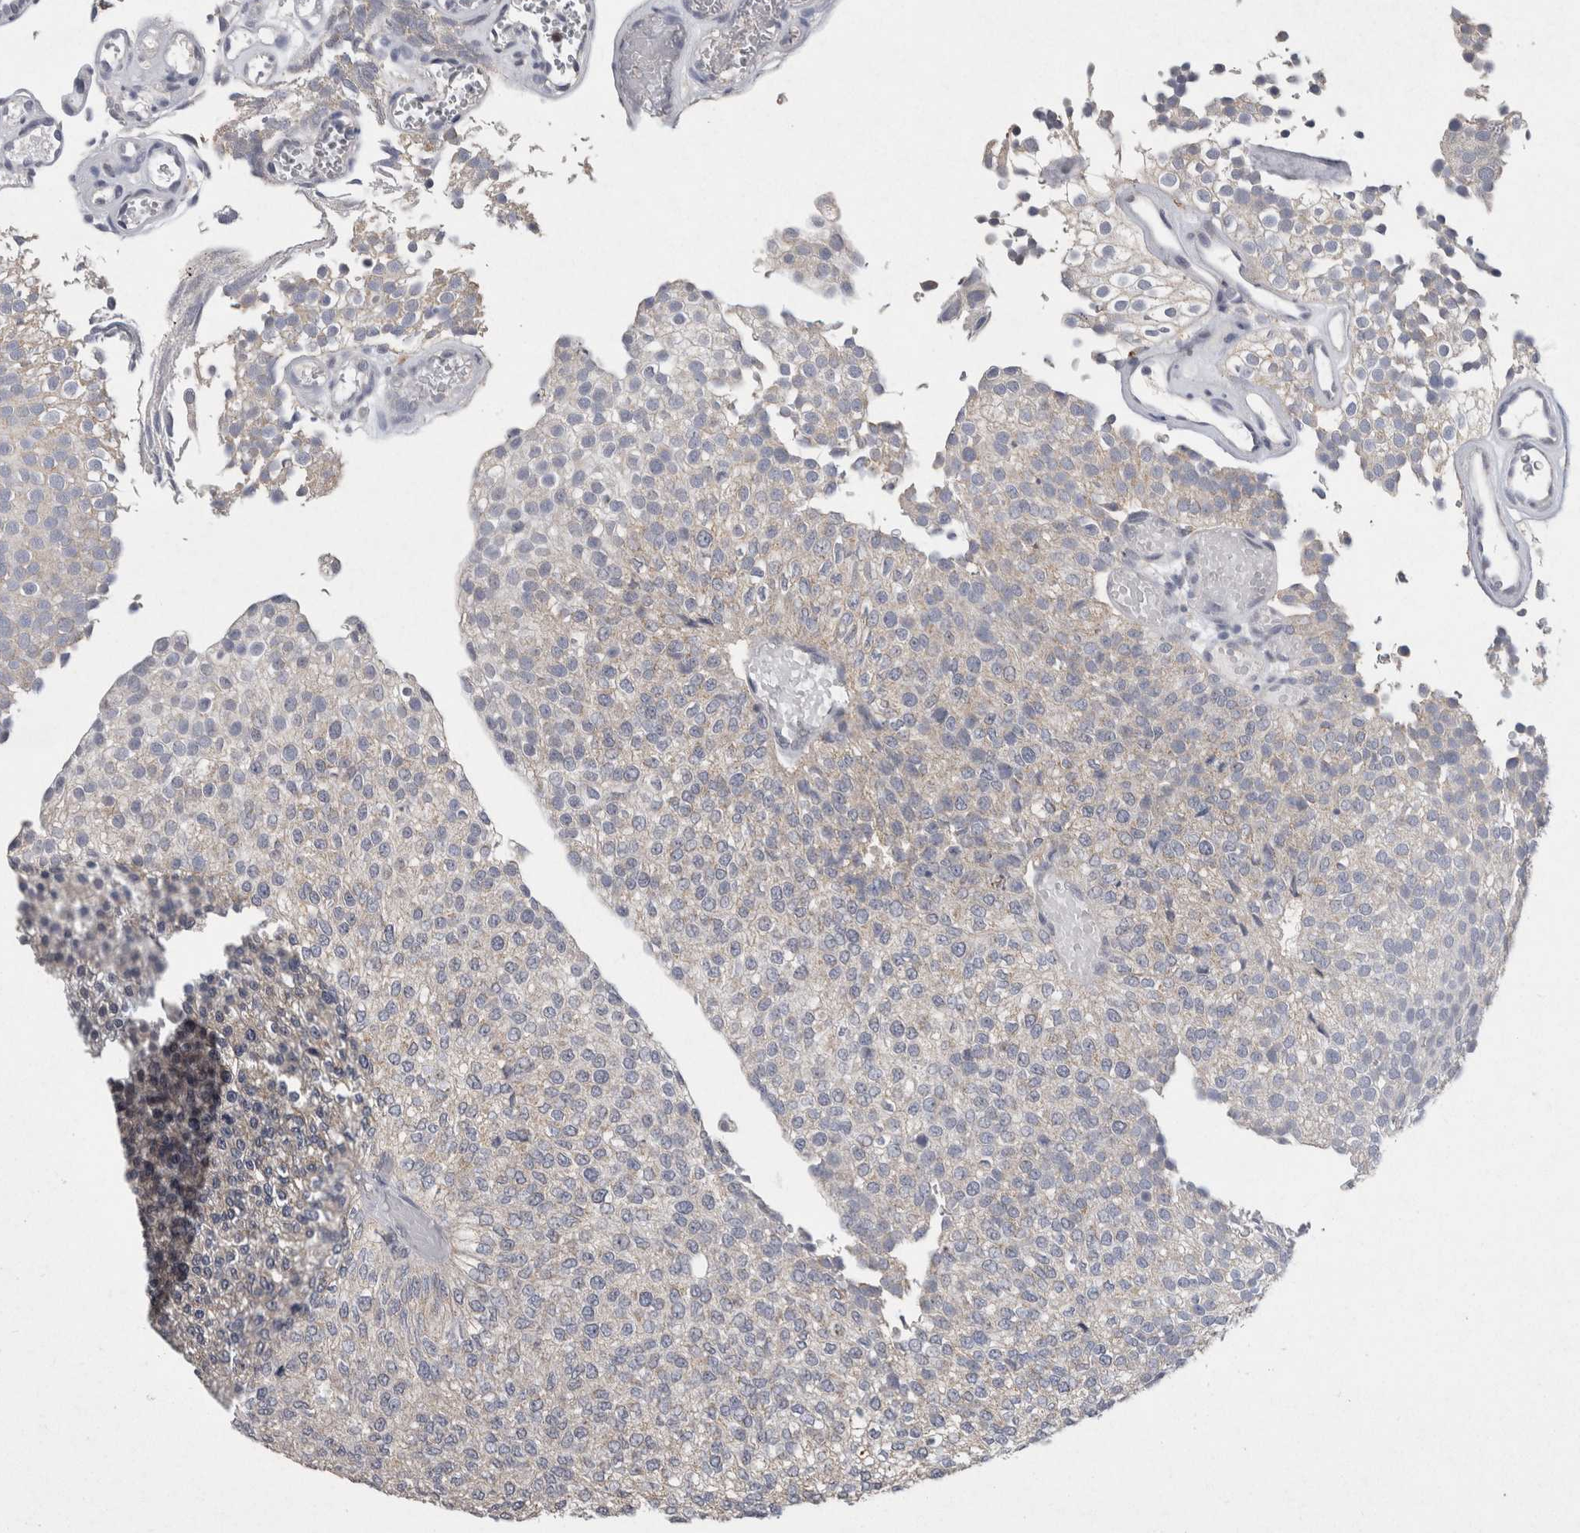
{"staining": {"intensity": "negative", "quantity": "none", "location": "none"}, "tissue": "urothelial cancer", "cell_type": "Tumor cells", "image_type": "cancer", "snomed": [{"axis": "morphology", "description": "Urothelial carcinoma, Low grade"}, {"axis": "topography", "description": "Urinary bladder"}], "caption": "Tumor cells show no significant expression in urothelial cancer.", "gene": "CNTFR", "patient": {"sex": "male", "age": 78}}